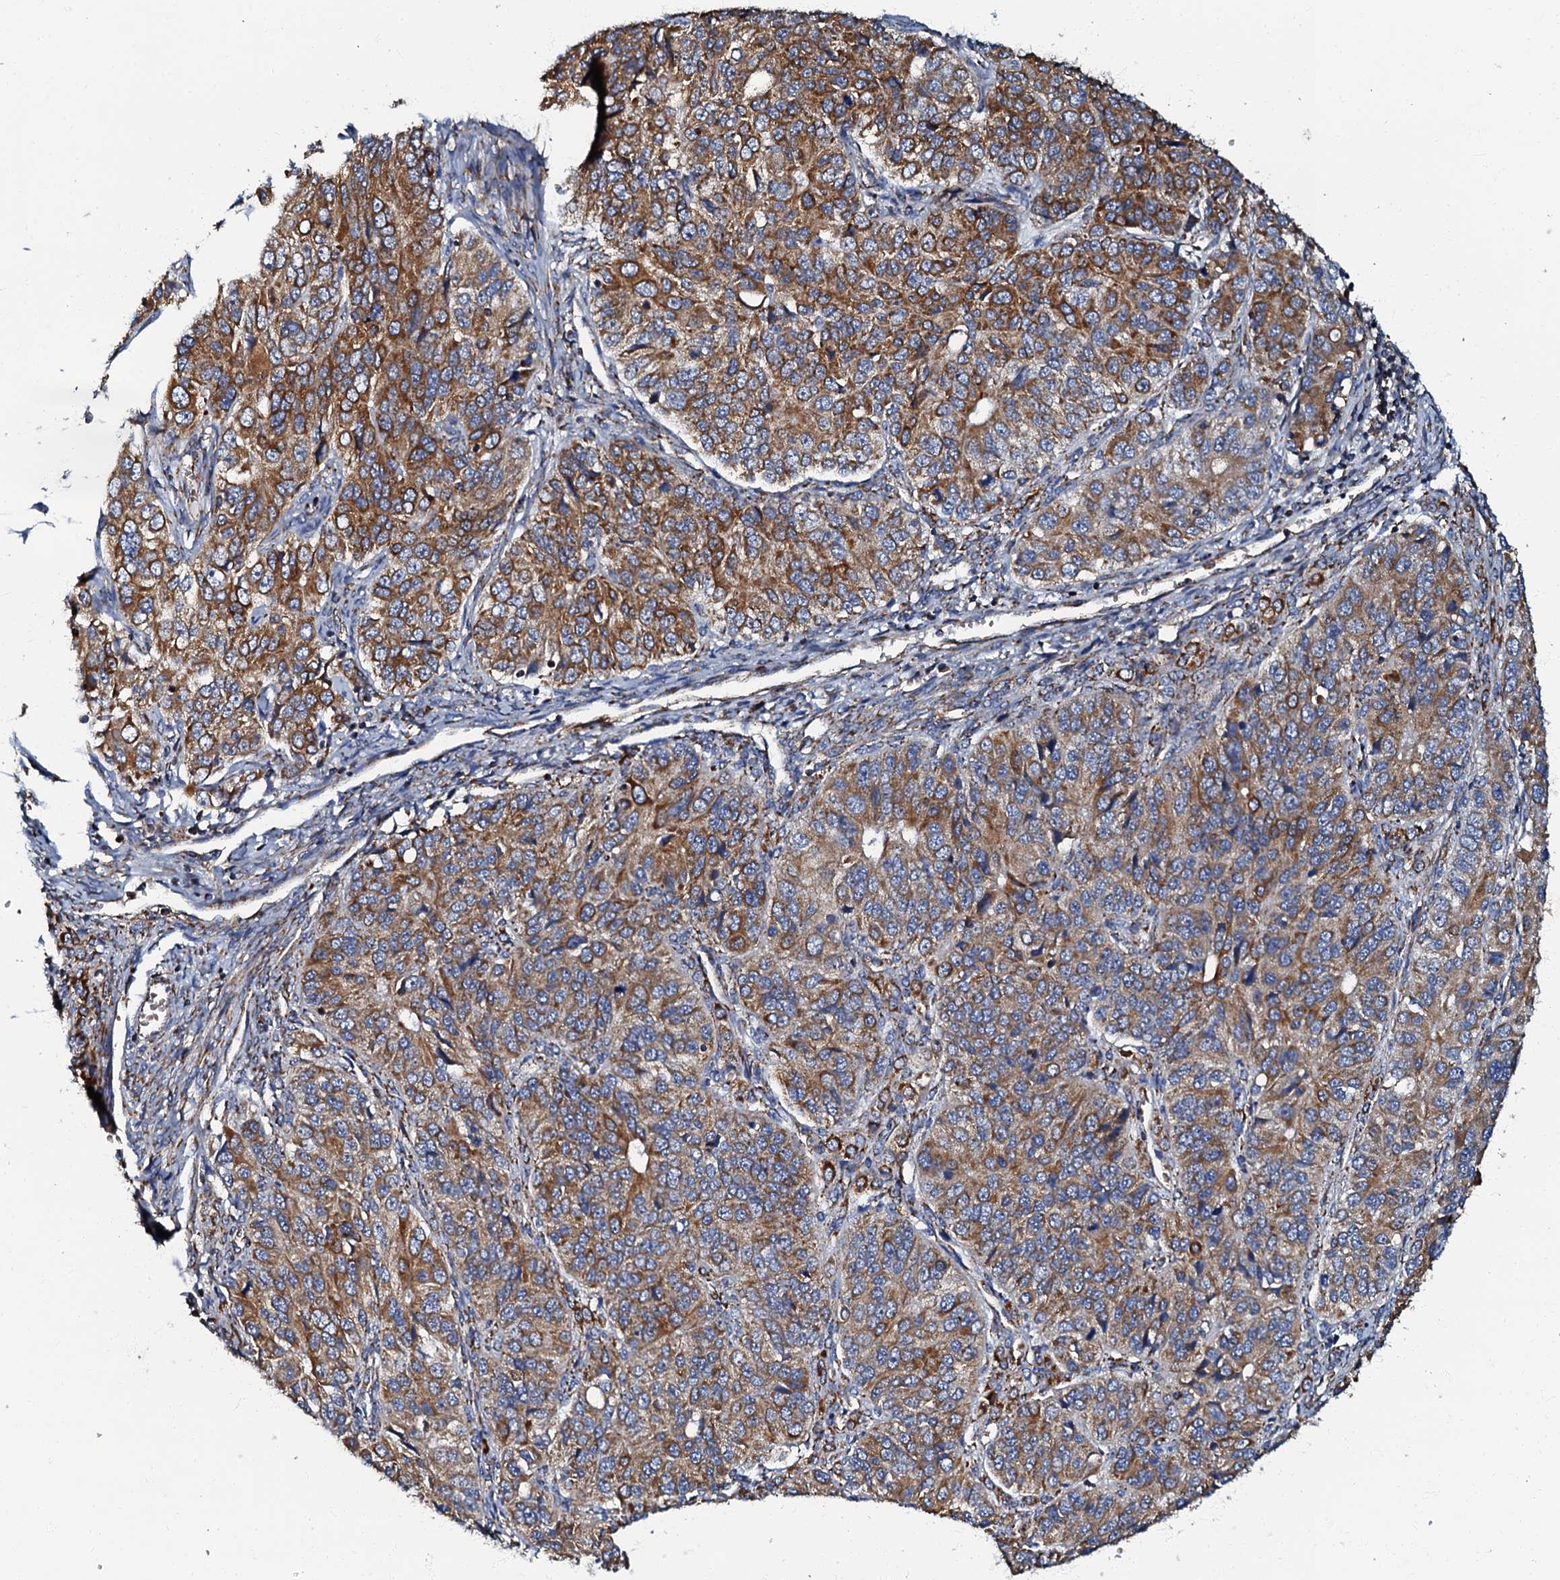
{"staining": {"intensity": "strong", "quantity": ">75%", "location": "cytoplasmic/membranous"}, "tissue": "ovarian cancer", "cell_type": "Tumor cells", "image_type": "cancer", "snomed": [{"axis": "morphology", "description": "Carcinoma, endometroid"}, {"axis": "topography", "description": "Ovary"}], "caption": "Ovarian cancer stained for a protein (brown) displays strong cytoplasmic/membranous positive expression in approximately >75% of tumor cells.", "gene": "NDUFA12", "patient": {"sex": "female", "age": 51}}